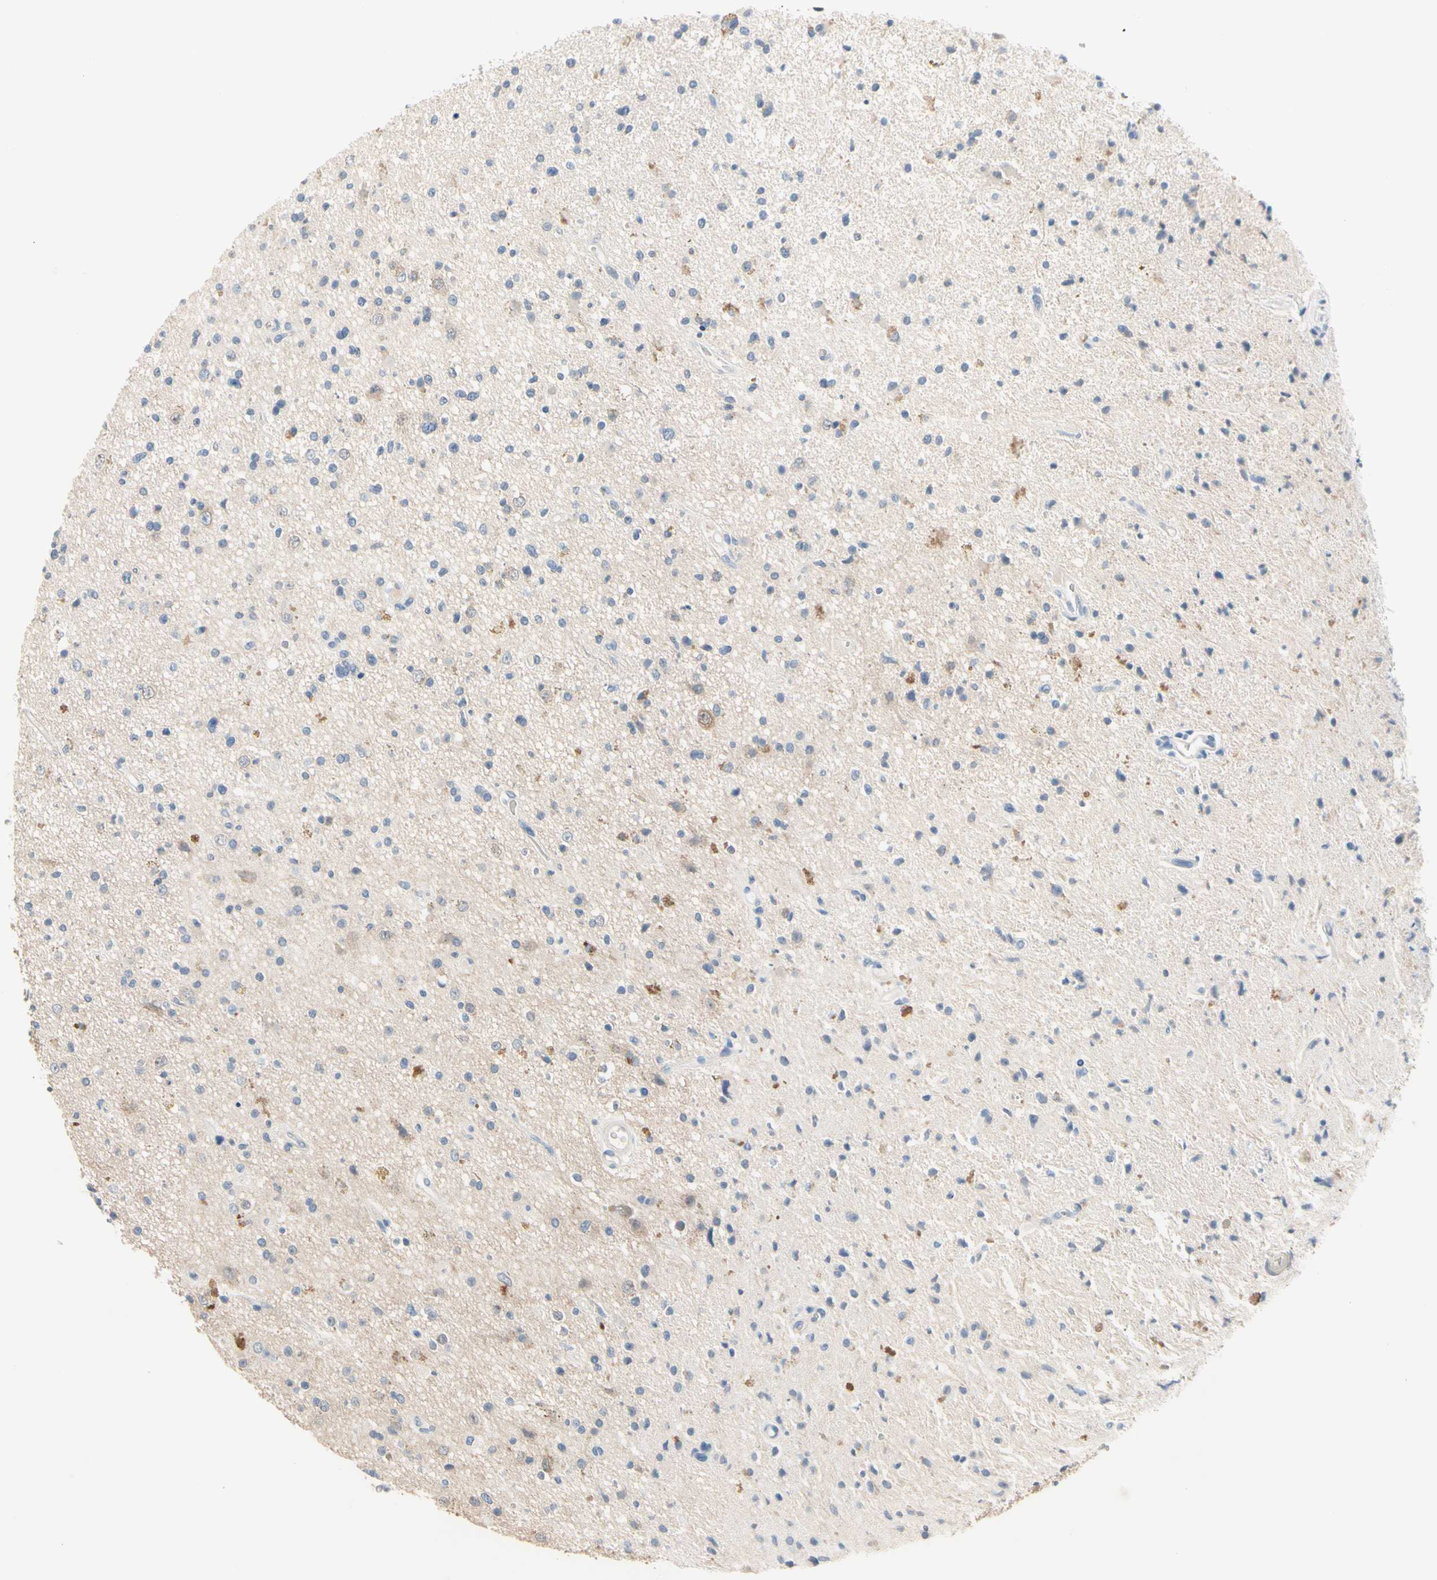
{"staining": {"intensity": "negative", "quantity": "none", "location": "none"}, "tissue": "glioma", "cell_type": "Tumor cells", "image_type": "cancer", "snomed": [{"axis": "morphology", "description": "Glioma, malignant, High grade"}, {"axis": "topography", "description": "Brain"}], "caption": "Malignant glioma (high-grade) was stained to show a protein in brown. There is no significant positivity in tumor cells.", "gene": "MARK1", "patient": {"sex": "male", "age": 33}}